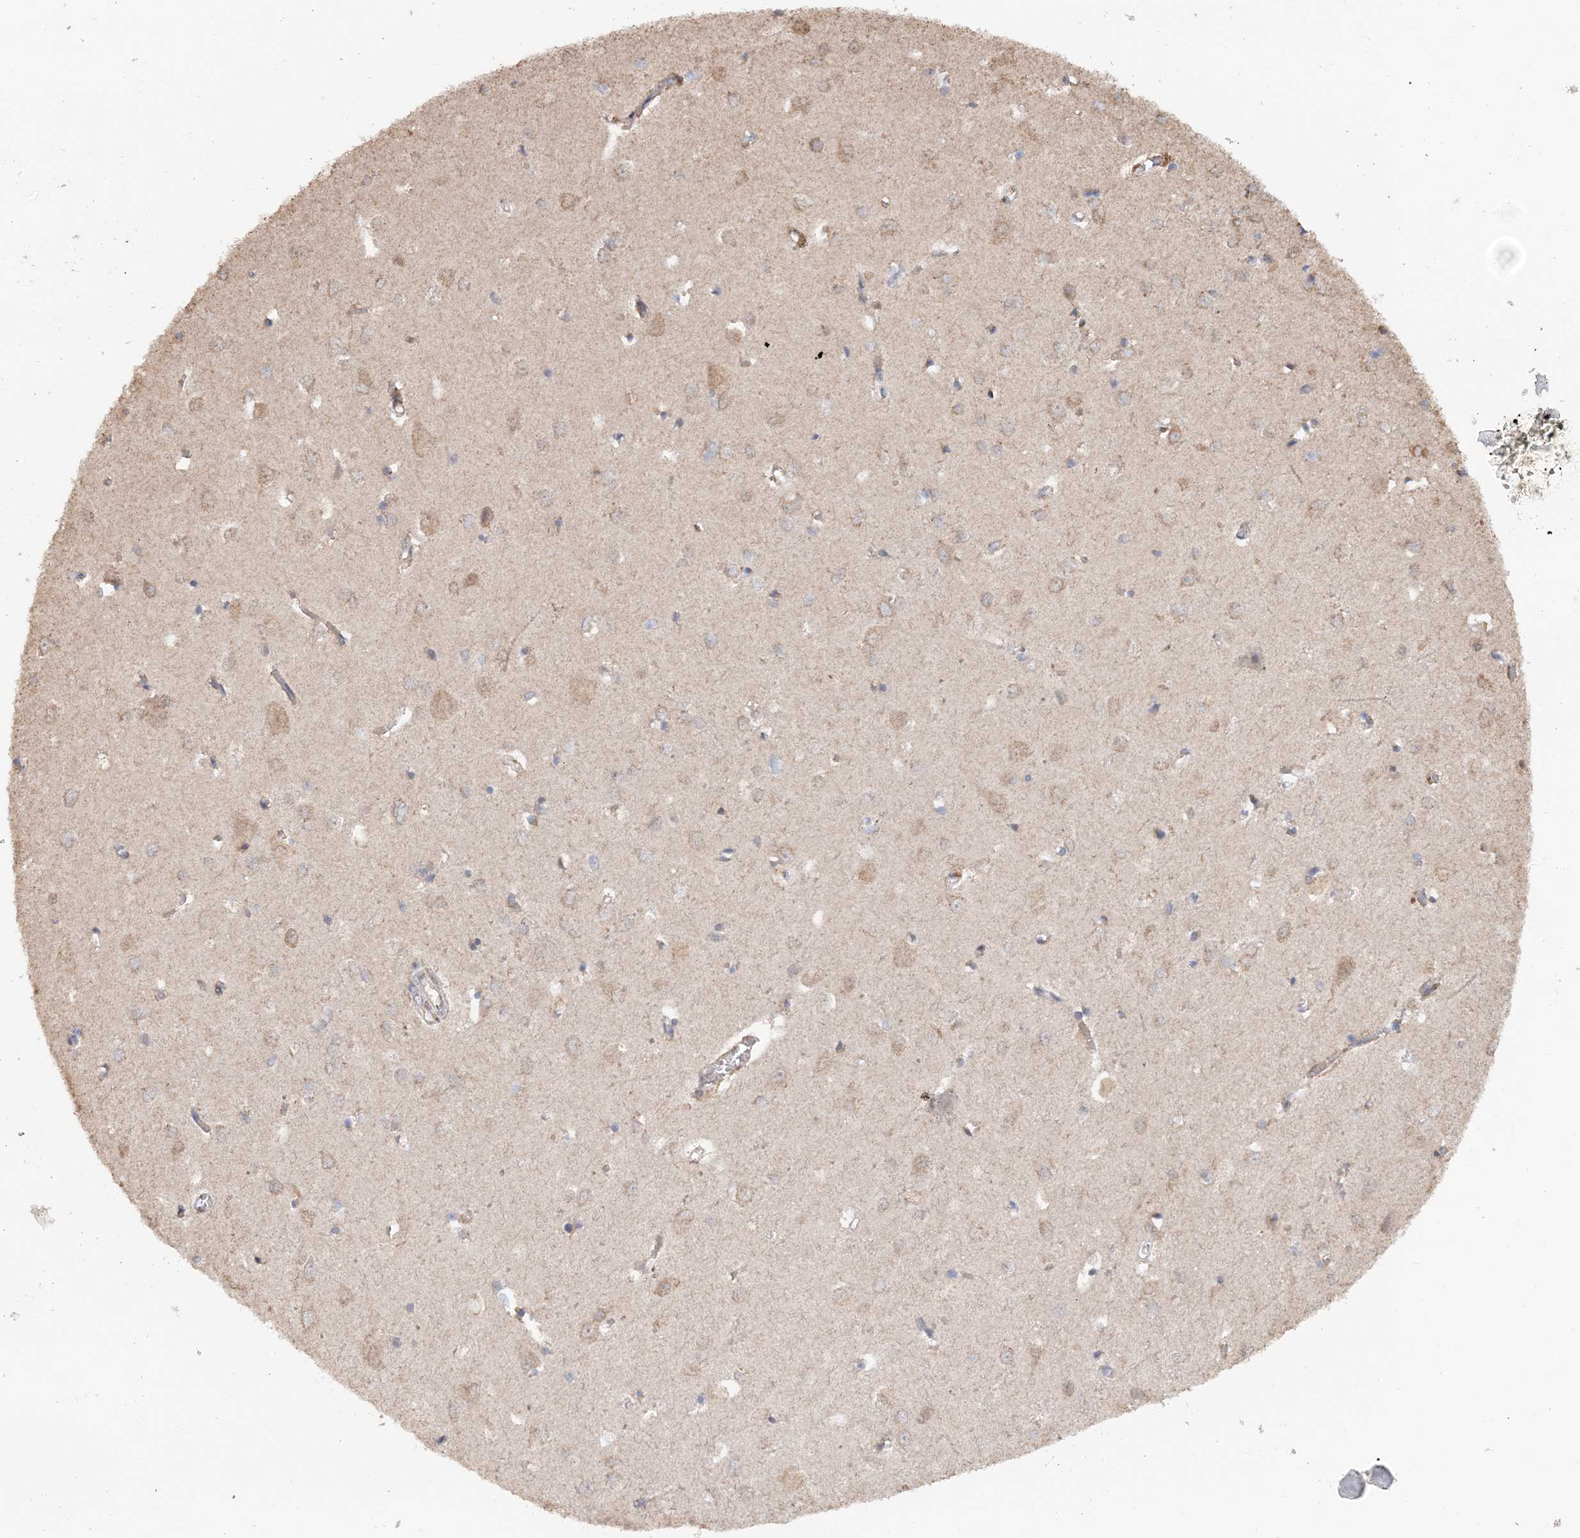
{"staining": {"intensity": "negative", "quantity": "none", "location": "none"}, "tissue": "cerebral cortex", "cell_type": "Endothelial cells", "image_type": "normal", "snomed": [{"axis": "morphology", "description": "Normal tissue, NOS"}, {"axis": "topography", "description": "Cerebral cortex"}], "caption": "This histopathology image is of benign cerebral cortex stained with immunohistochemistry to label a protein in brown with the nuclei are counter-stained blue. There is no positivity in endothelial cells. (DAB (3,3'-diaminobenzidine) IHC, high magnification).", "gene": "FBXO38", "patient": {"sex": "female", "age": 64}}